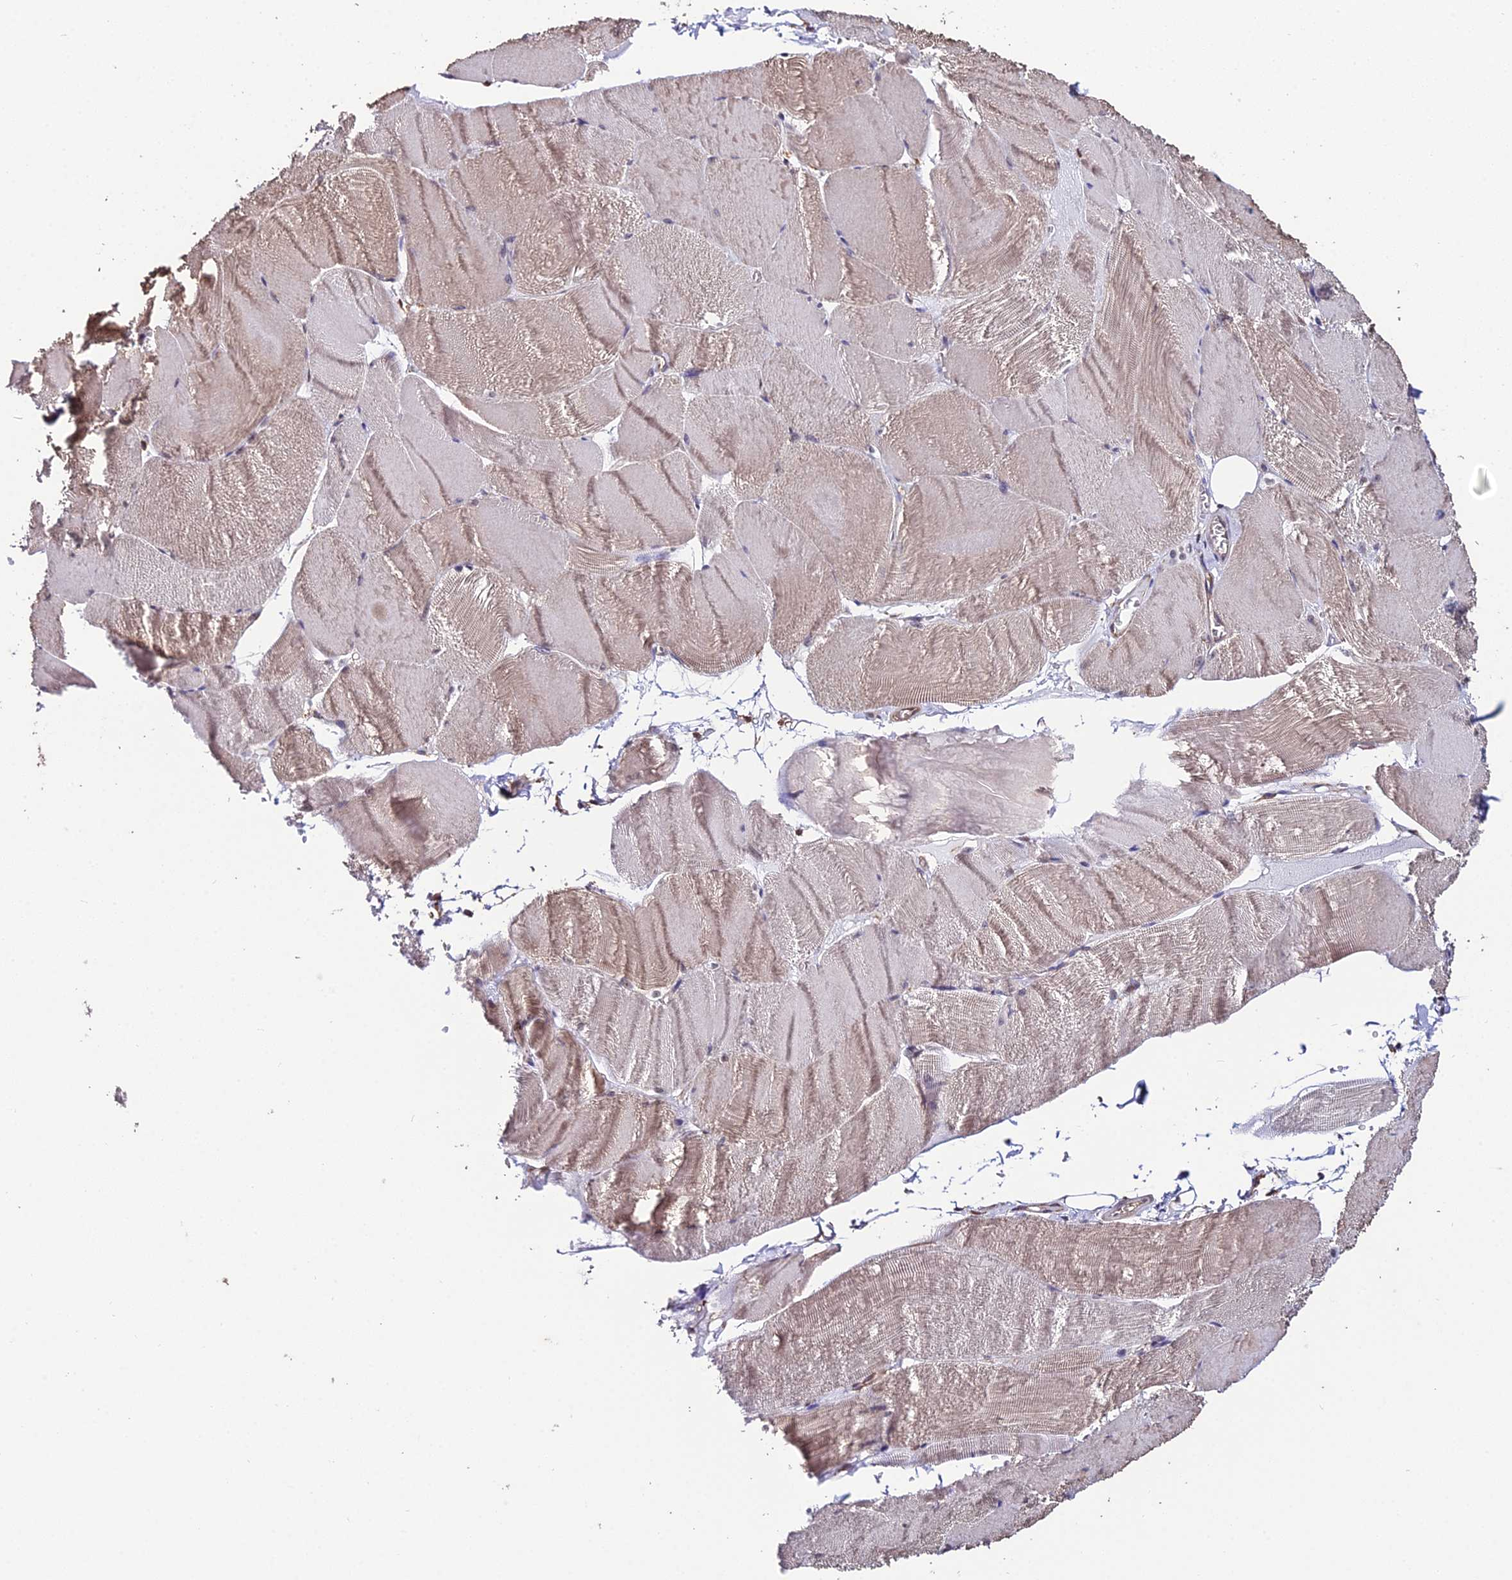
{"staining": {"intensity": "weak", "quantity": "25%-75%", "location": "cytoplasmic/membranous"}, "tissue": "skeletal muscle", "cell_type": "Myocytes", "image_type": "normal", "snomed": [{"axis": "morphology", "description": "Normal tissue, NOS"}, {"axis": "morphology", "description": "Basal cell carcinoma"}, {"axis": "topography", "description": "Skeletal muscle"}], "caption": "A histopathology image of skeletal muscle stained for a protein demonstrates weak cytoplasmic/membranous brown staining in myocytes.", "gene": "PPP4C", "patient": {"sex": "female", "age": 64}}